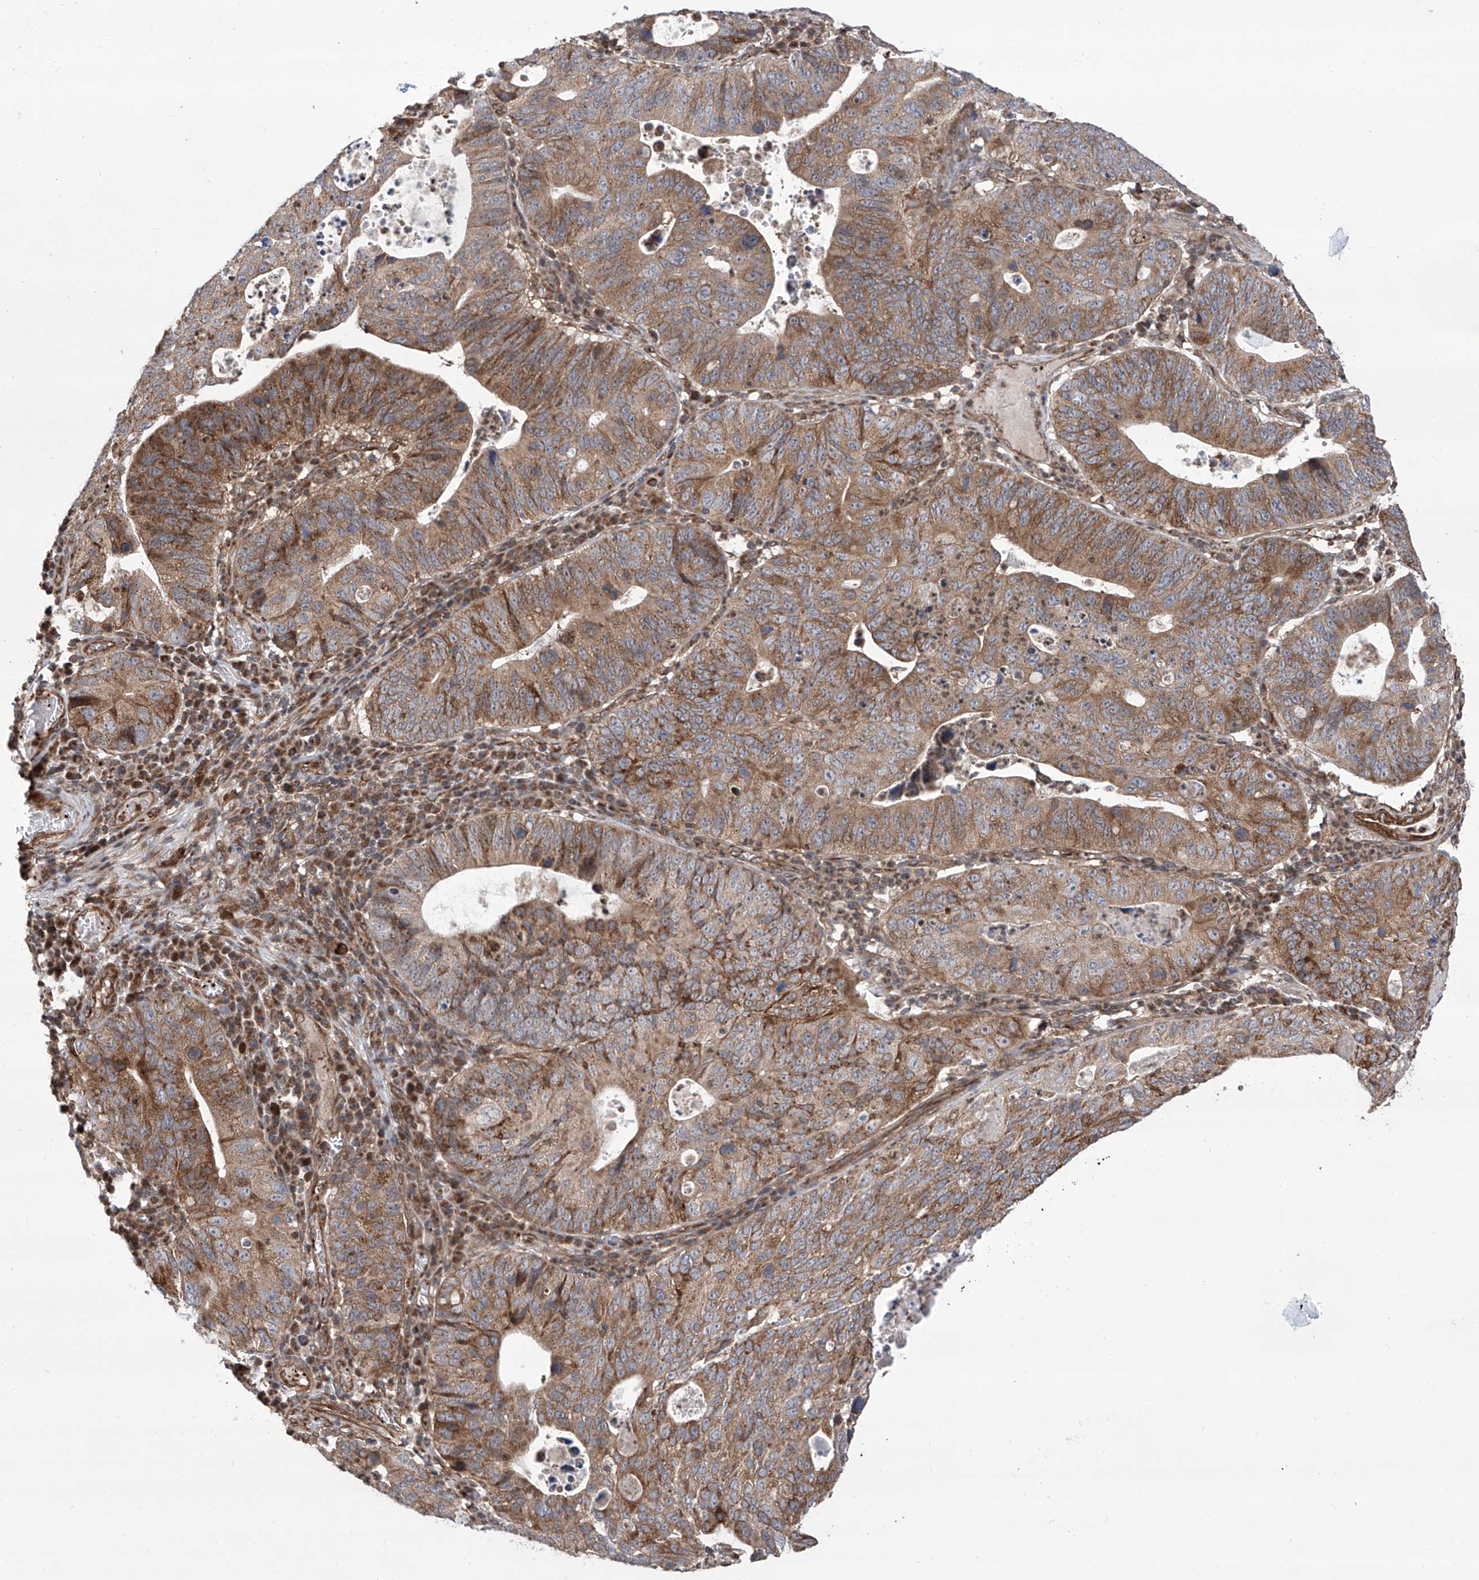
{"staining": {"intensity": "moderate", "quantity": ">75%", "location": "cytoplasmic/membranous"}, "tissue": "stomach cancer", "cell_type": "Tumor cells", "image_type": "cancer", "snomed": [{"axis": "morphology", "description": "Adenocarcinoma, NOS"}, {"axis": "topography", "description": "Stomach"}], "caption": "Human stomach cancer (adenocarcinoma) stained with a brown dye reveals moderate cytoplasmic/membranous positive staining in approximately >75% of tumor cells.", "gene": "APAF1", "patient": {"sex": "male", "age": 59}}